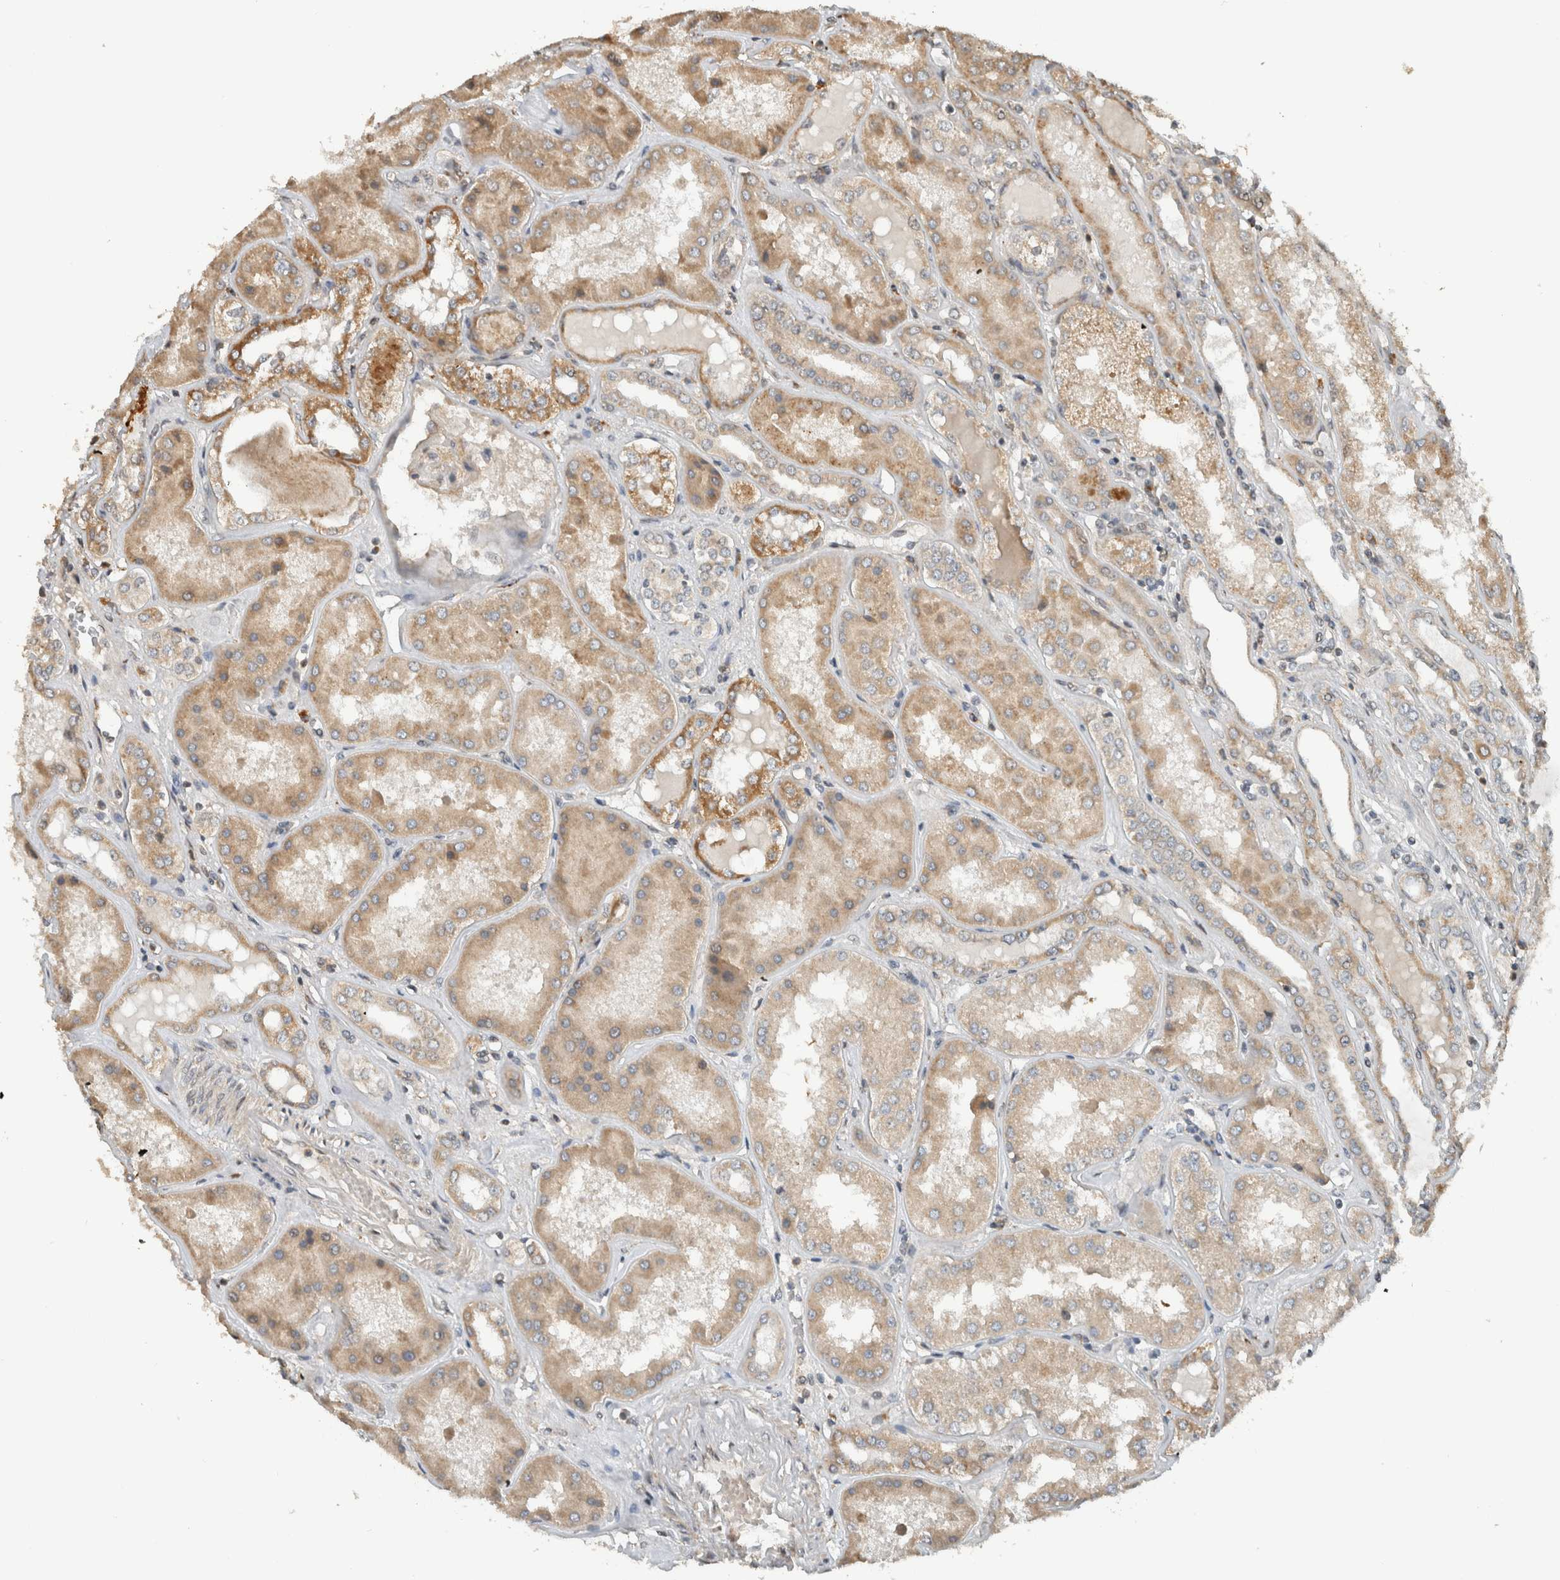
{"staining": {"intensity": "weak", "quantity": "<25%", "location": "cytoplasmic/membranous"}, "tissue": "kidney", "cell_type": "Cells in glomeruli", "image_type": "normal", "snomed": [{"axis": "morphology", "description": "Normal tissue, NOS"}, {"axis": "topography", "description": "Kidney"}], "caption": "Cells in glomeruli show no significant protein expression in unremarkable kidney. The staining is performed using DAB (3,3'-diaminobenzidine) brown chromogen with nuclei counter-stained in using hematoxylin.", "gene": "GINS4", "patient": {"sex": "female", "age": 56}}